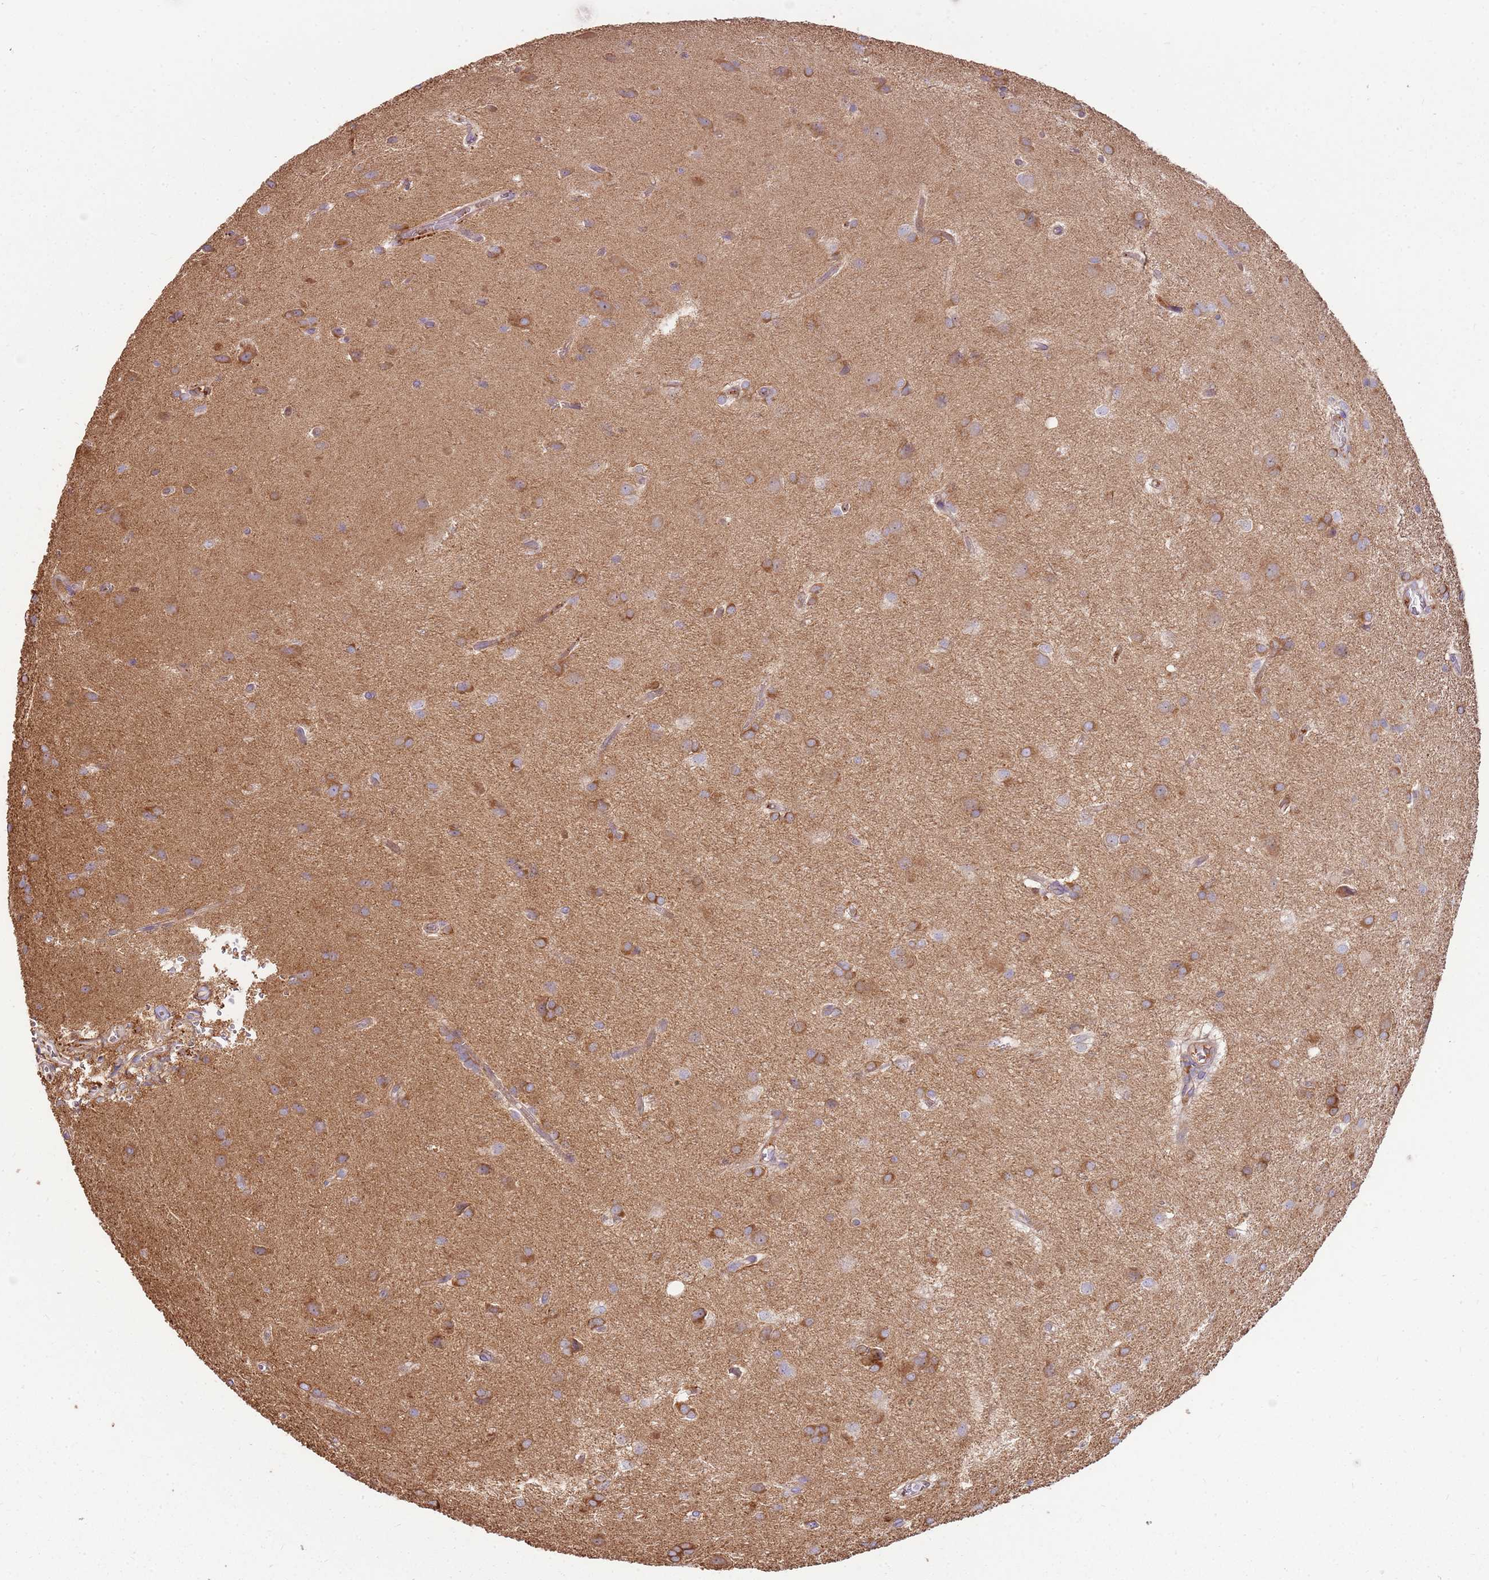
{"staining": {"intensity": "strong", "quantity": ">75%", "location": "cytoplasmic/membranous"}, "tissue": "glioma", "cell_type": "Tumor cells", "image_type": "cancer", "snomed": [{"axis": "morphology", "description": "Glioma, malignant, High grade"}, {"axis": "topography", "description": "Brain"}], "caption": "Malignant glioma (high-grade) stained for a protein shows strong cytoplasmic/membranous positivity in tumor cells.", "gene": "EMC1", "patient": {"sex": "female", "age": 50}}